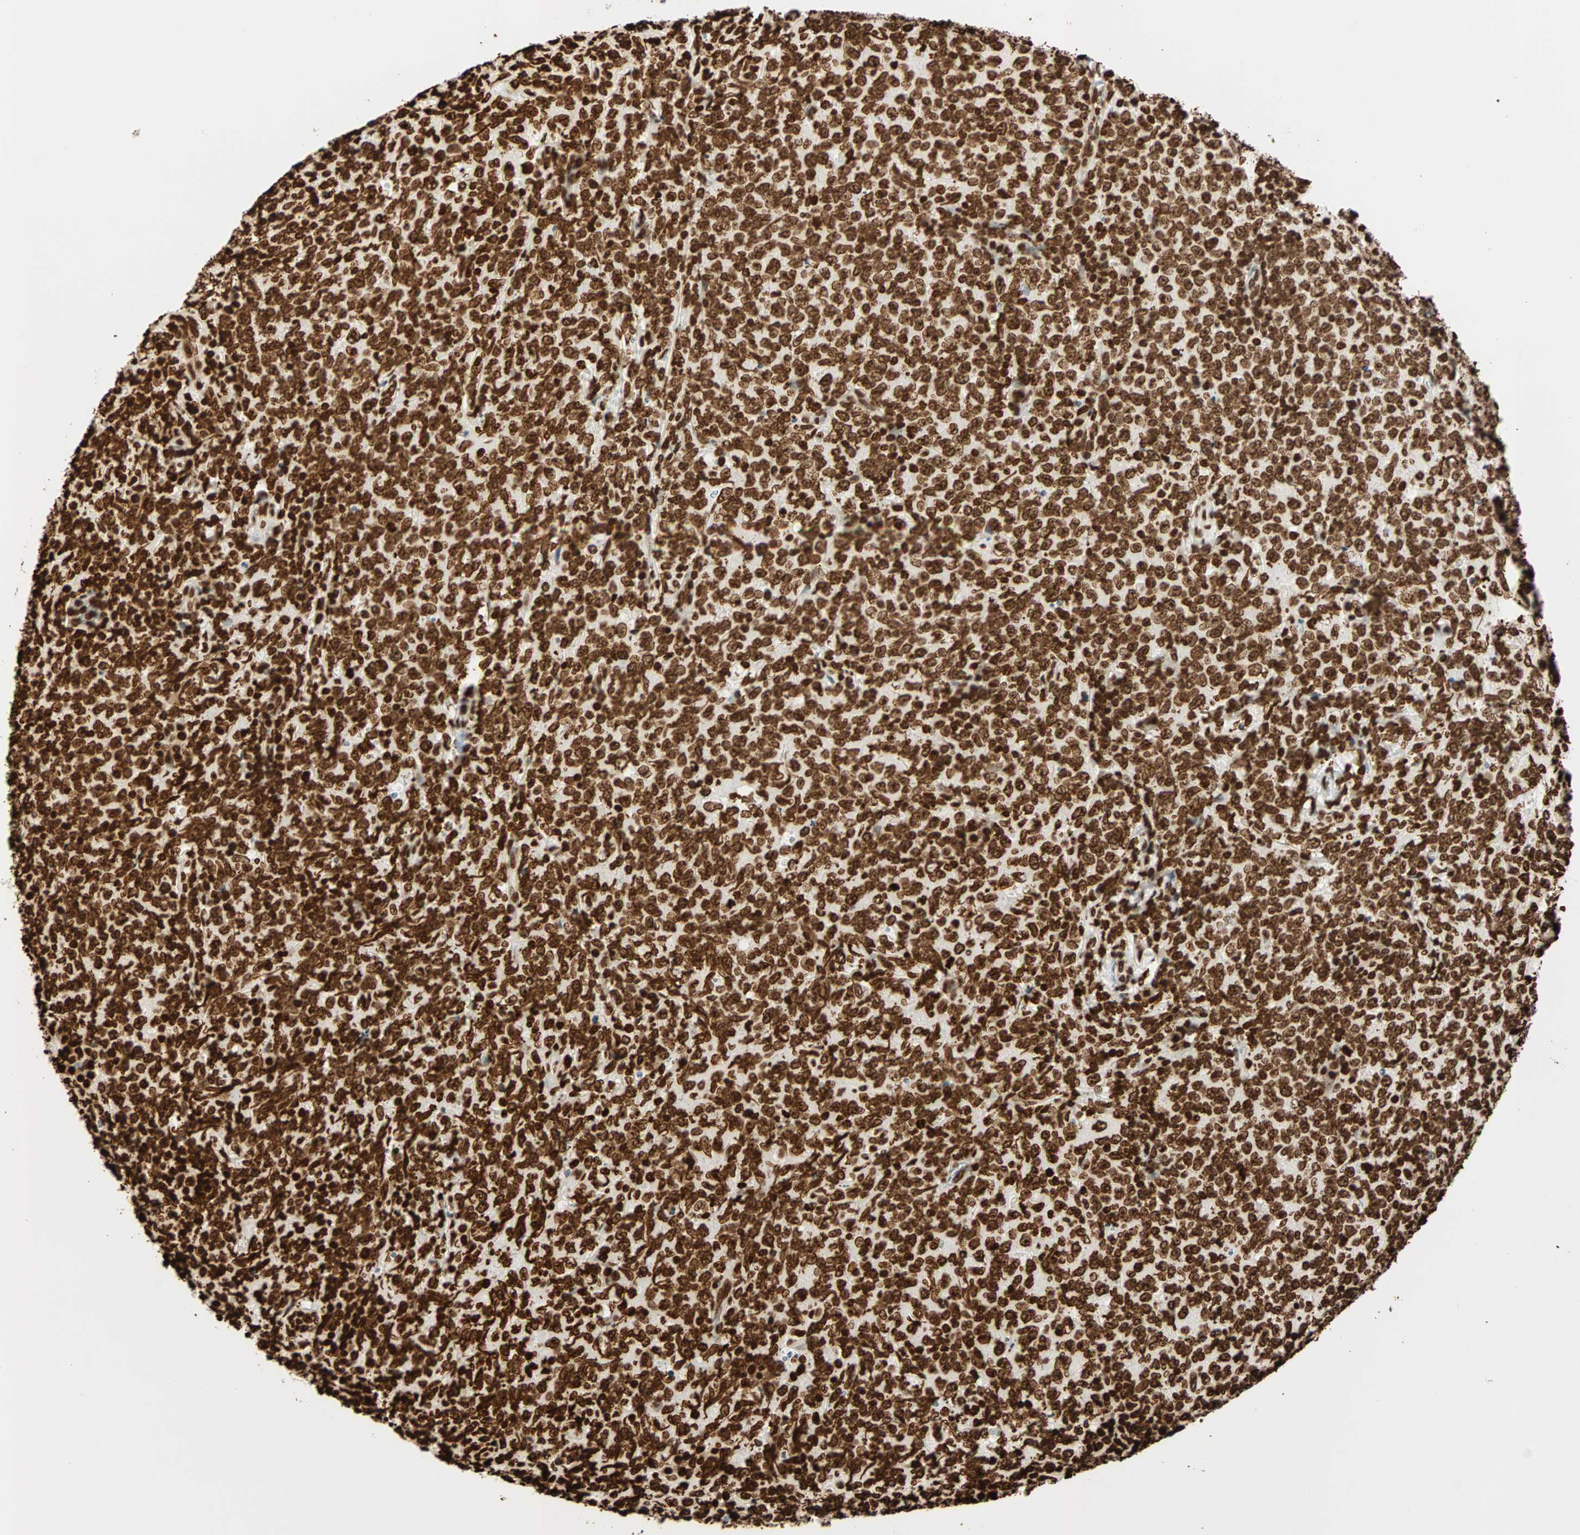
{"staining": {"intensity": "strong", "quantity": ">75%", "location": "nuclear"}, "tissue": "lymphoma", "cell_type": "Tumor cells", "image_type": "cancer", "snomed": [{"axis": "morphology", "description": "Malignant lymphoma, non-Hodgkin's type, High grade"}, {"axis": "topography", "description": "Tonsil"}], "caption": "An image showing strong nuclear staining in approximately >75% of tumor cells in high-grade malignant lymphoma, non-Hodgkin's type, as visualized by brown immunohistochemical staining.", "gene": "GLI2", "patient": {"sex": "female", "age": 36}}